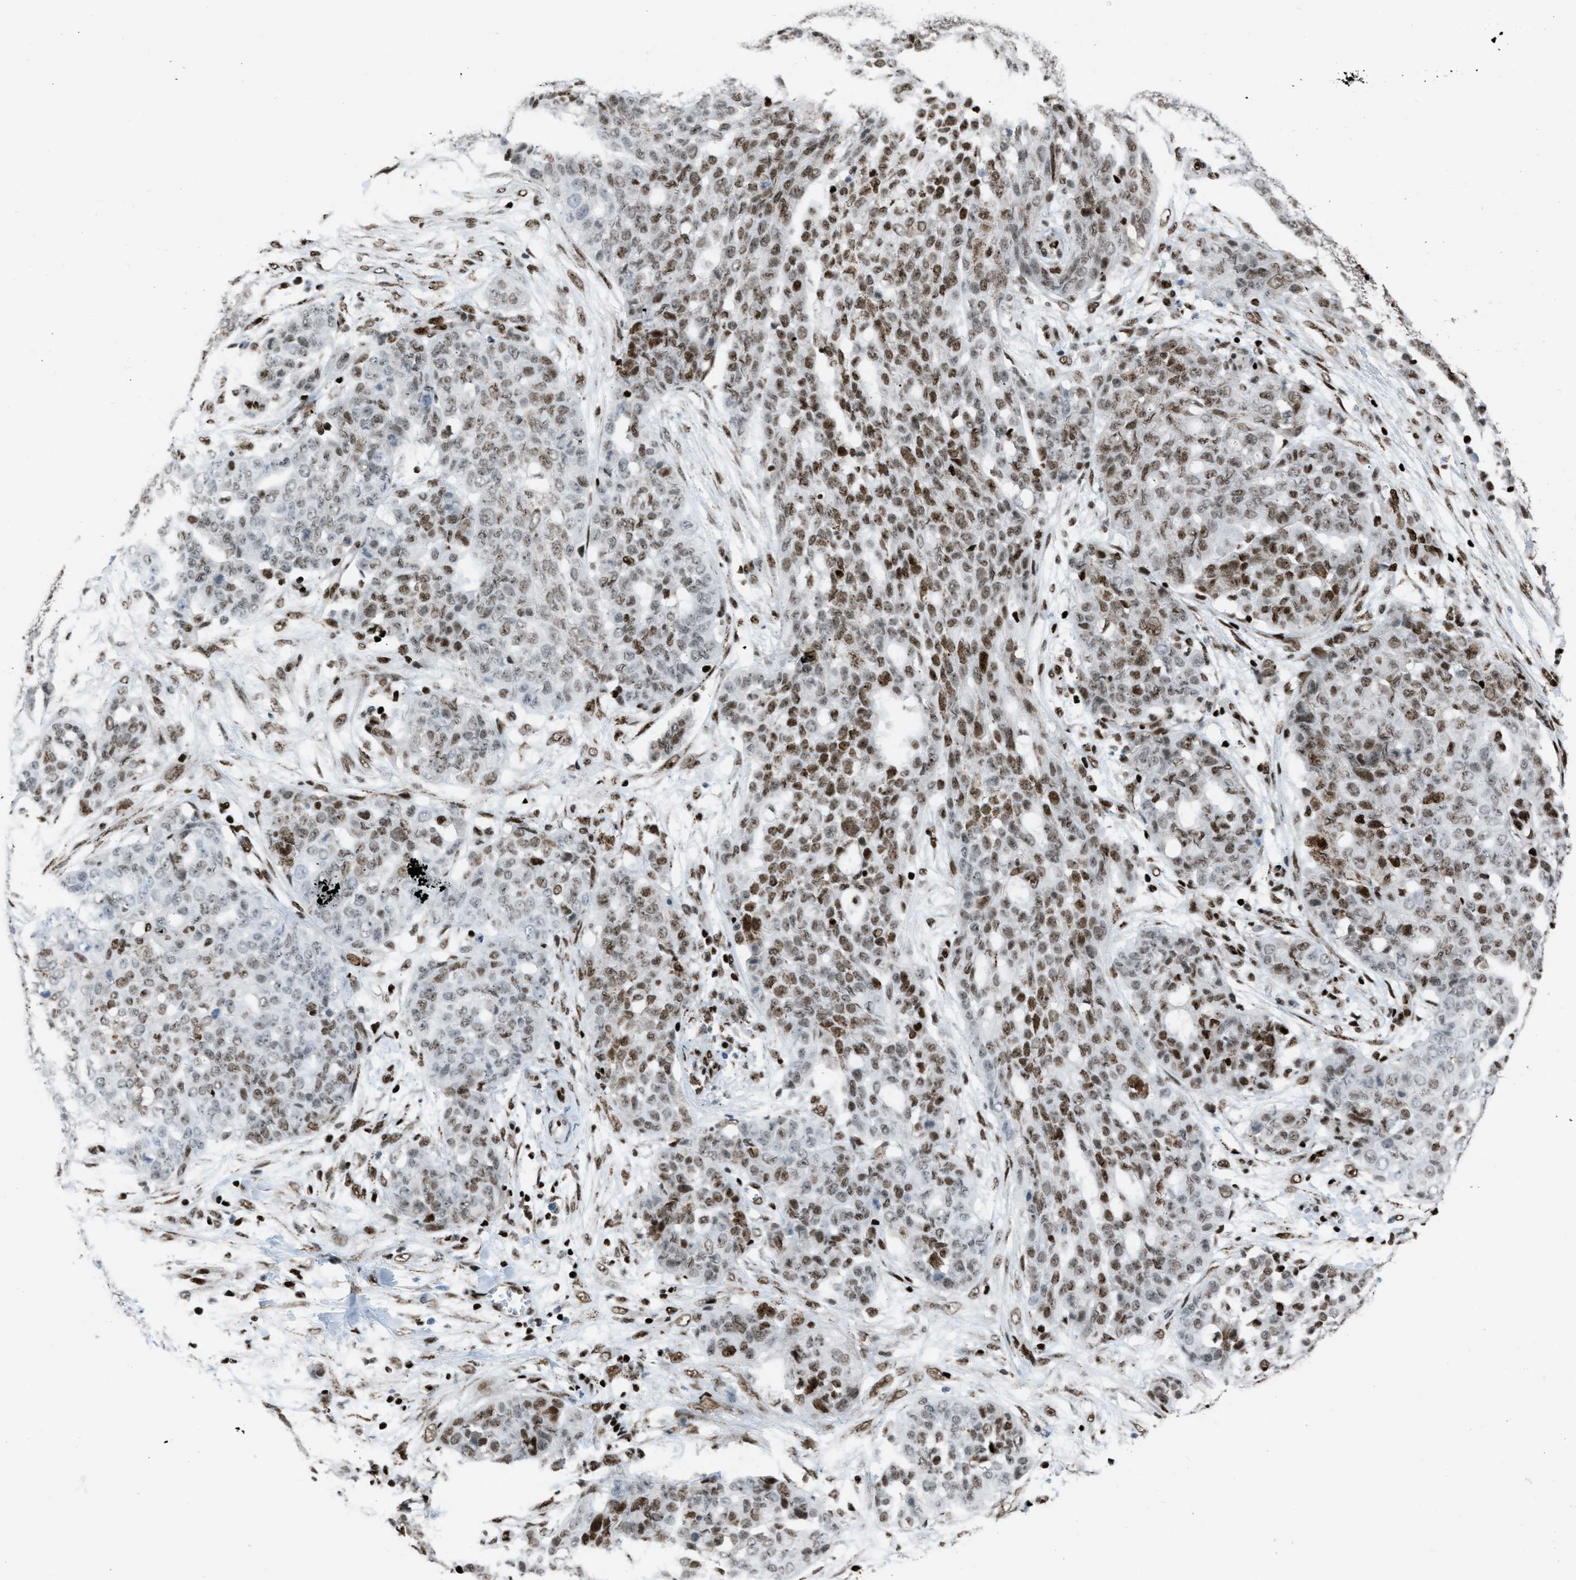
{"staining": {"intensity": "moderate", "quantity": ">75%", "location": "nuclear"}, "tissue": "ovarian cancer", "cell_type": "Tumor cells", "image_type": "cancer", "snomed": [{"axis": "morphology", "description": "Cystadenocarcinoma, serous, NOS"}, {"axis": "topography", "description": "Soft tissue"}, {"axis": "topography", "description": "Ovary"}], "caption": "DAB immunohistochemical staining of human ovarian cancer (serous cystadenocarcinoma) shows moderate nuclear protein positivity in approximately >75% of tumor cells. The staining was performed using DAB to visualize the protein expression in brown, while the nuclei were stained in blue with hematoxylin (Magnification: 20x).", "gene": "SLFN5", "patient": {"sex": "female", "age": 57}}